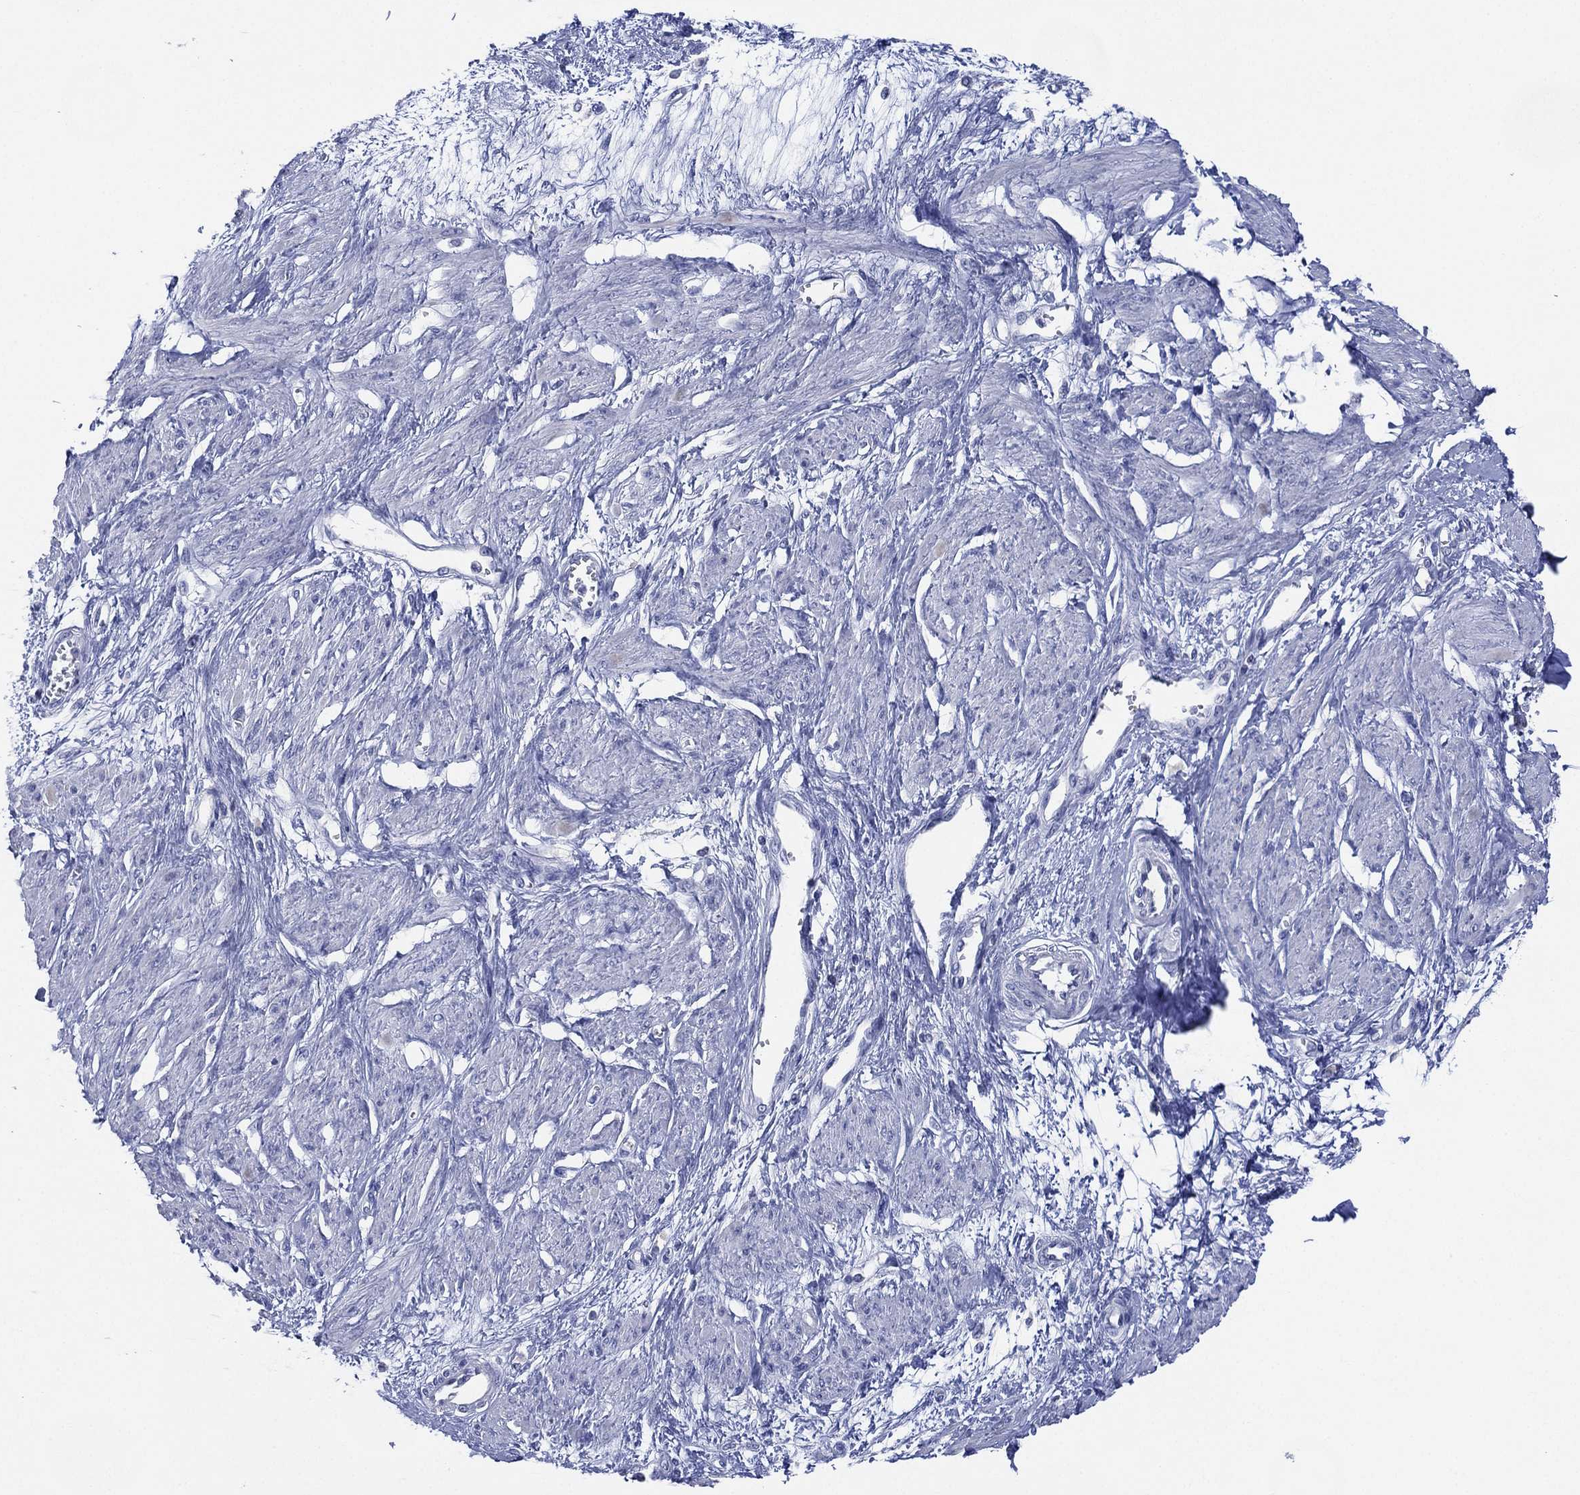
{"staining": {"intensity": "negative", "quantity": "none", "location": "none"}, "tissue": "smooth muscle", "cell_type": "Smooth muscle cells", "image_type": "normal", "snomed": [{"axis": "morphology", "description": "Normal tissue, NOS"}, {"axis": "topography", "description": "Smooth muscle"}, {"axis": "topography", "description": "Uterus"}], "caption": "Photomicrograph shows no significant protein positivity in smooth muscle cells of benign smooth muscle.", "gene": "TMEM247", "patient": {"sex": "female", "age": 39}}